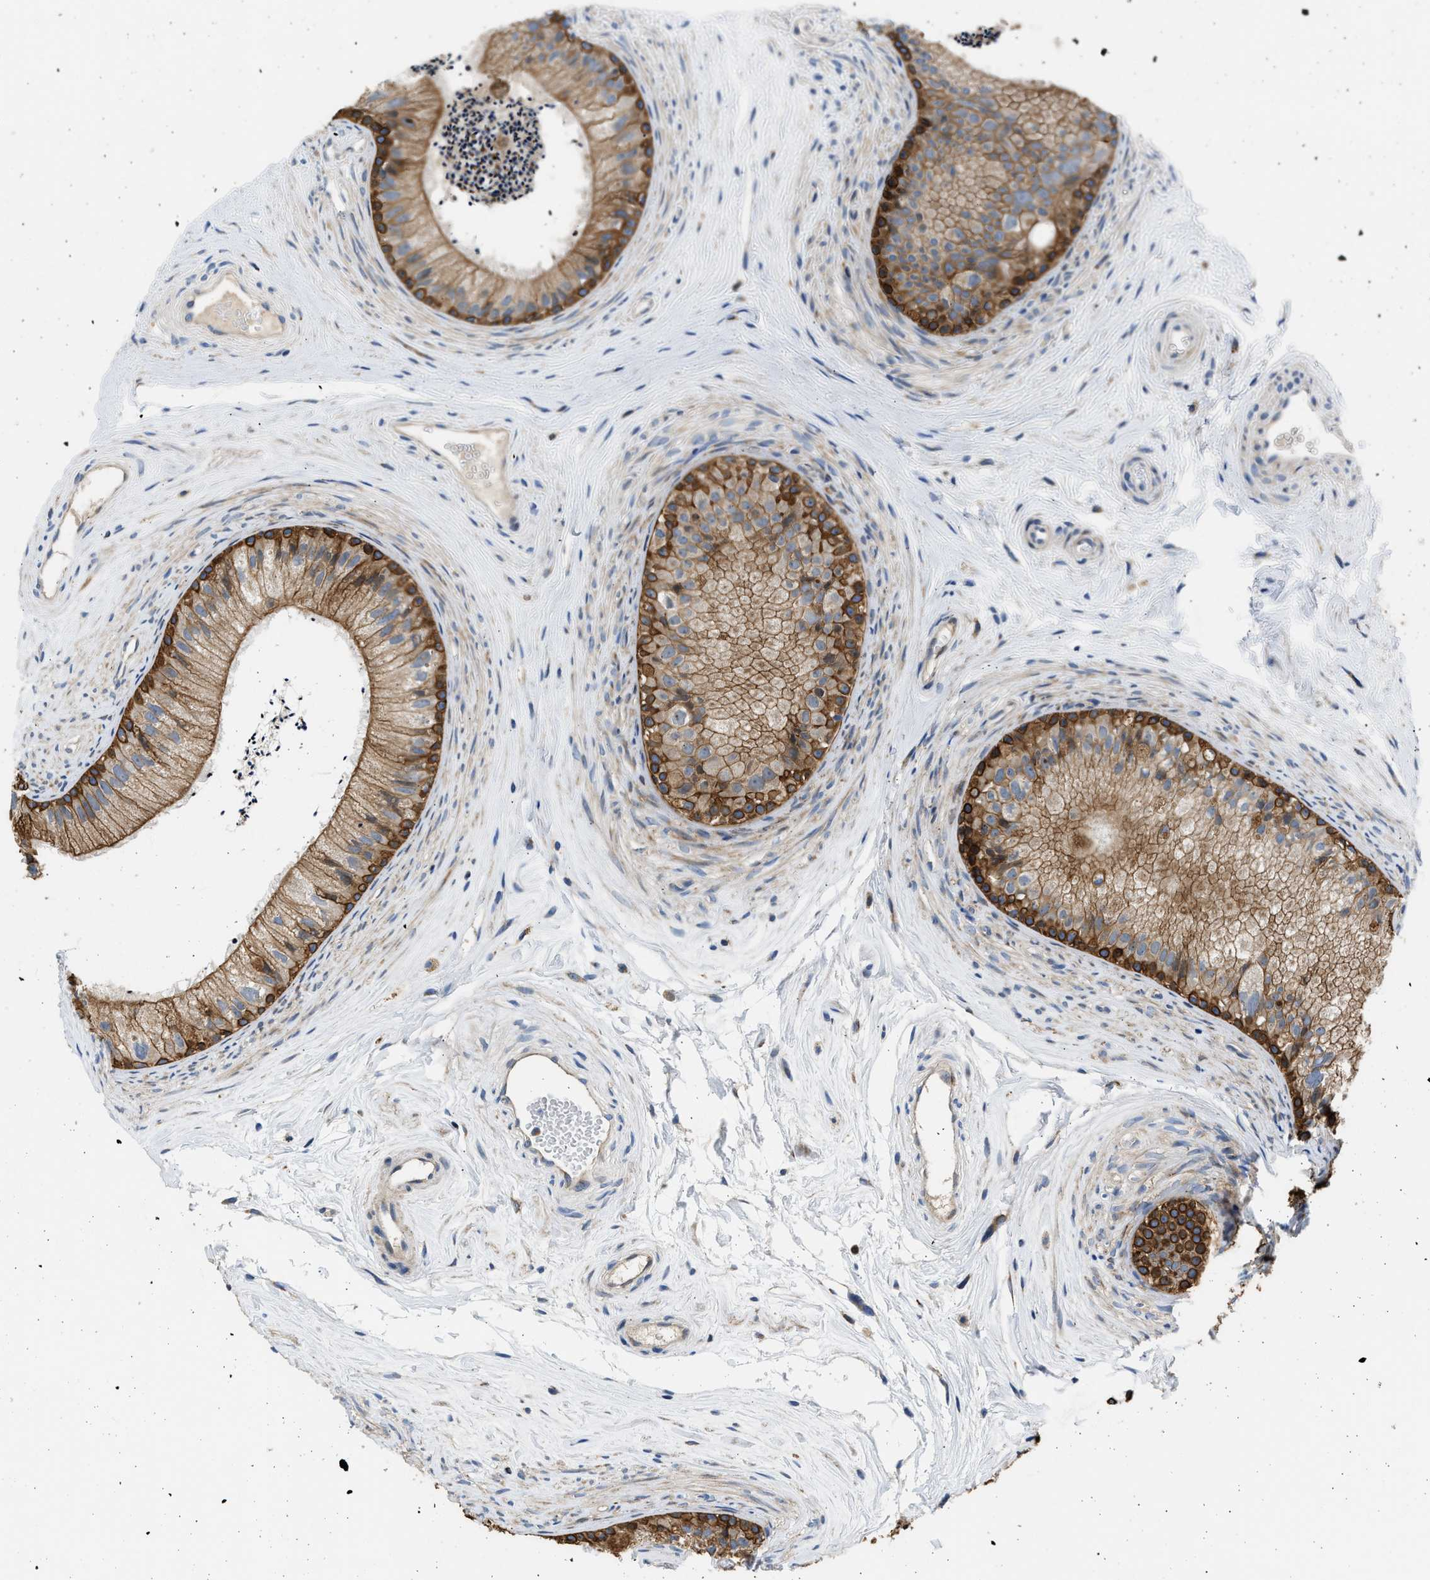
{"staining": {"intensity": "strong", "quantity": ">75%", "location": "cytoplasmic/membranous"}, "tissue": "epididymis", "cell_type": "Glandular cells", "image_type": "normal", "snomed": [{"axis": "morphology", "description": "Normal tissue, NOS"}, {"axis": "topography", "description": "Epididymis"}], "caption": "Brown immunohistochemical staining in benign epididymis demonstrates strong cytoplasmic/membranous expression in approximately >75% of glandular cells.", "gene": "PLD2", "patient": {"sex": "male", "age": 56}}